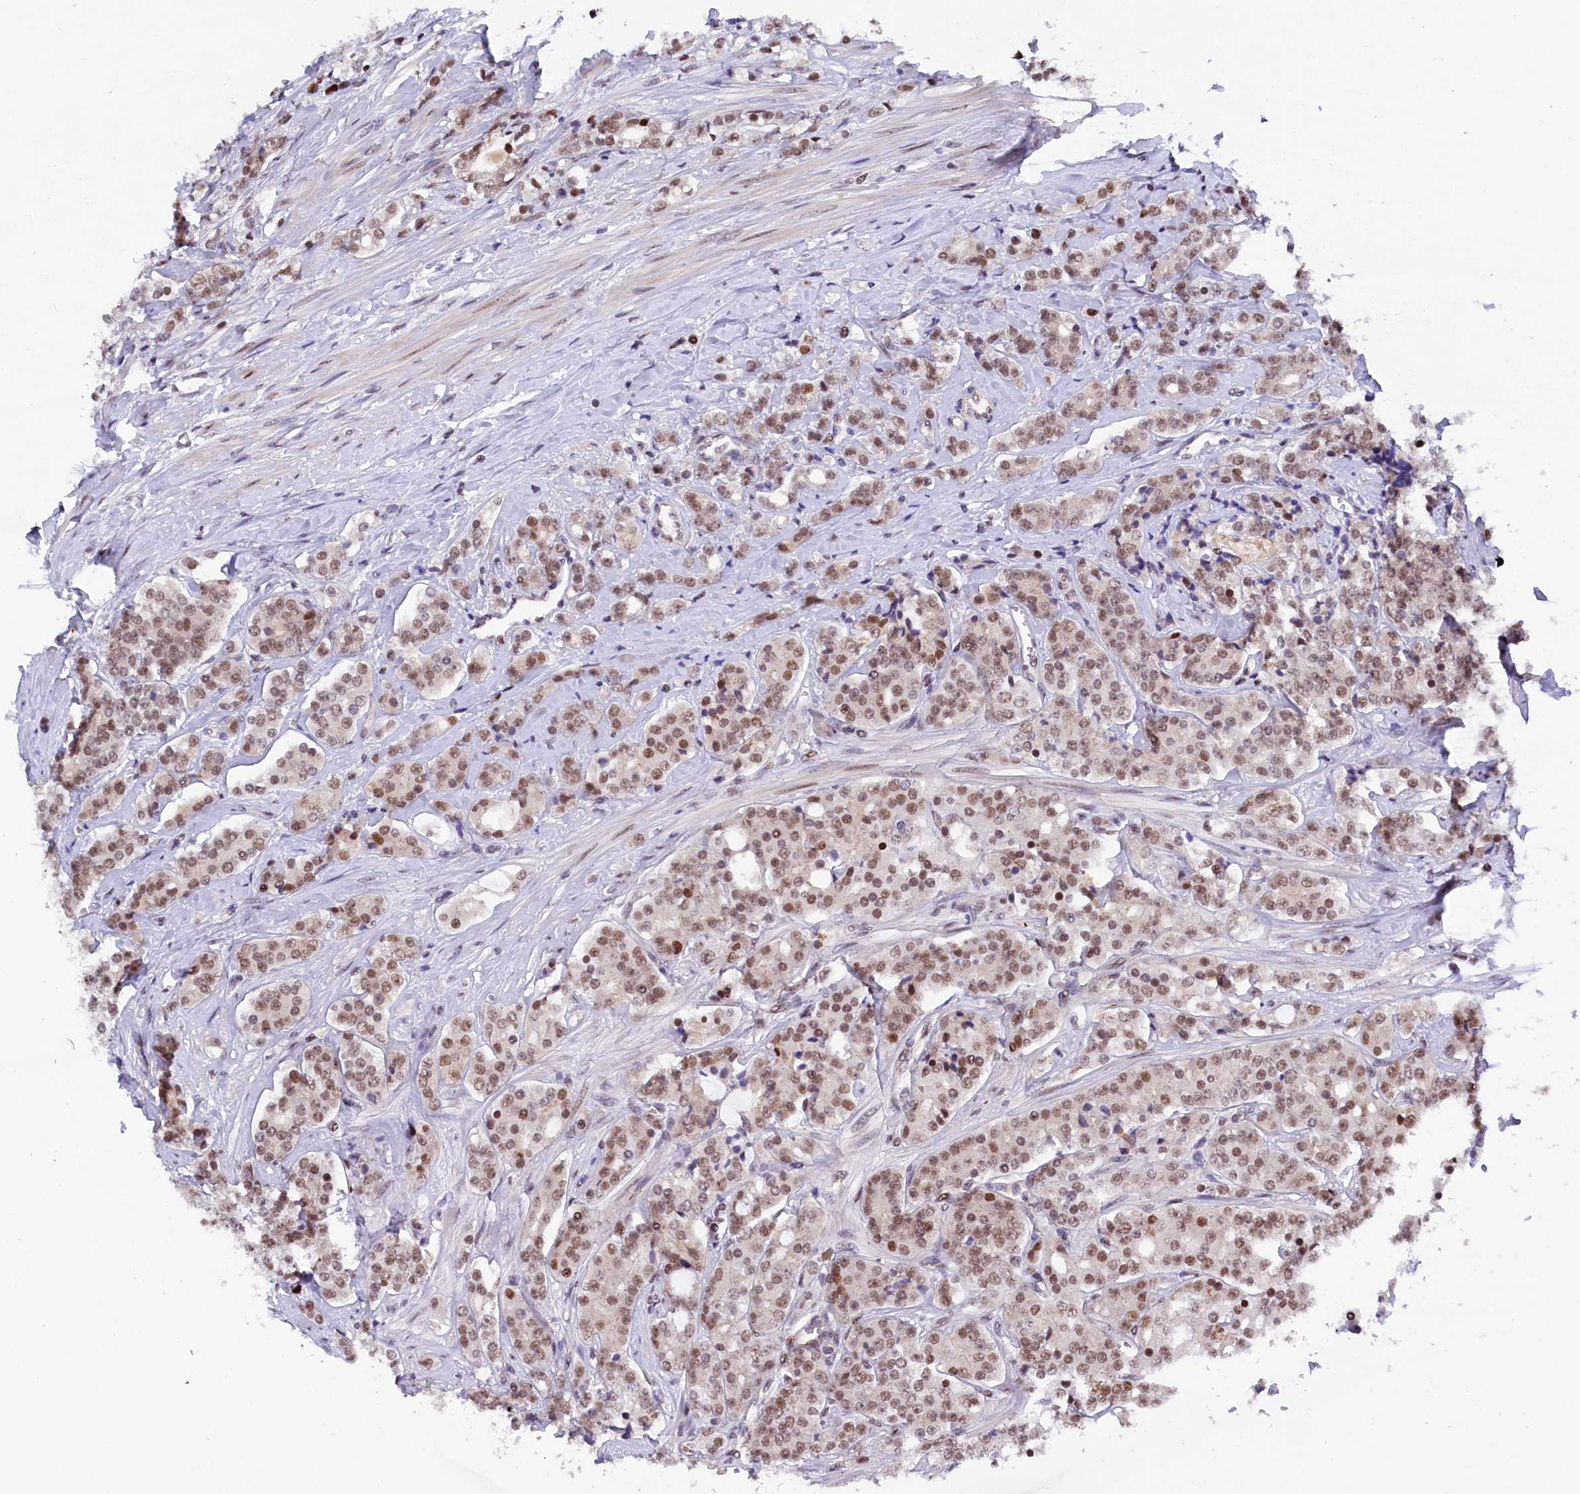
{"staining": {"intensity": "moderate", "quantity": ">75%", "location": "nuclear"}, "tissue": "prostate cancer", "cell_type": "Tumor cells", "image_type": "cancer", "snomed": [{"axis": "morphology", "description": "Adenocarcinoma, High grade"}, {"axis": "topography", "description": "Prostate"}], "caption": "A photomicrograph of human prostate cancer (adenocarcinoma (high-grade)) stained for a protein shows moderate nuclear brown staining in tumor cells.", "gene": "ADIG", "patient": {"sex": "male", "age": 62}}